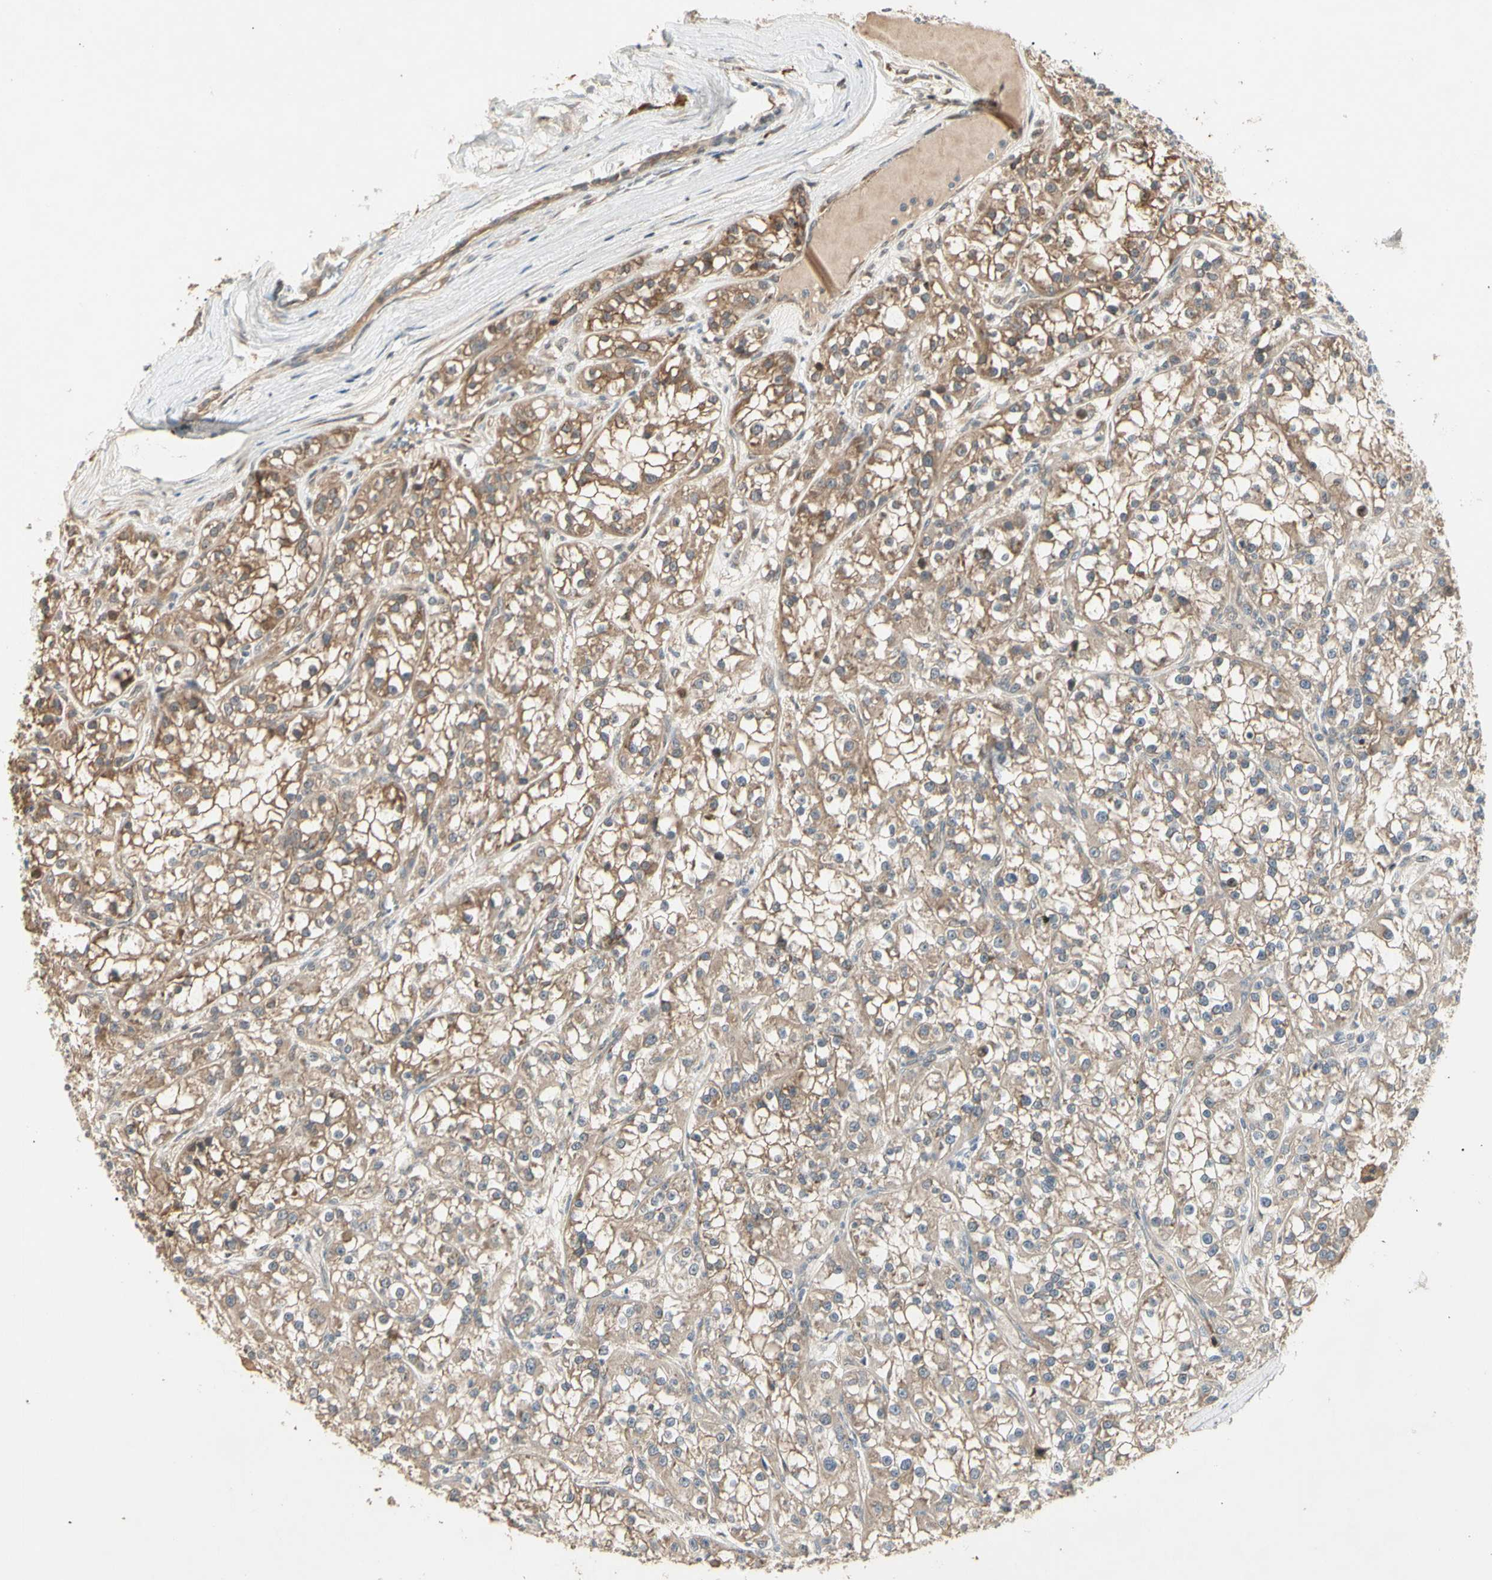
{"staining": {"intensity": "weak", "quantity": ">75%", "location": "cytoplasmic/membranous"}, "tissue": "renal cancer", "cell_type": "Tumor cells", "image_type": "cancer", "snomed": [{"axis": "morphology", "description": "Adenocarcinoma, NOS"}, {"axis": "topography", "description": "Kidney"}], "caption": "This photomicrograph exhibits IHC staining of renal cancer, with low weak cytoplasmic/membranous positivity in about >75% of tumor cells.", "gene": "ATG4C", "patient": {"sex": "female", "age": 52}}